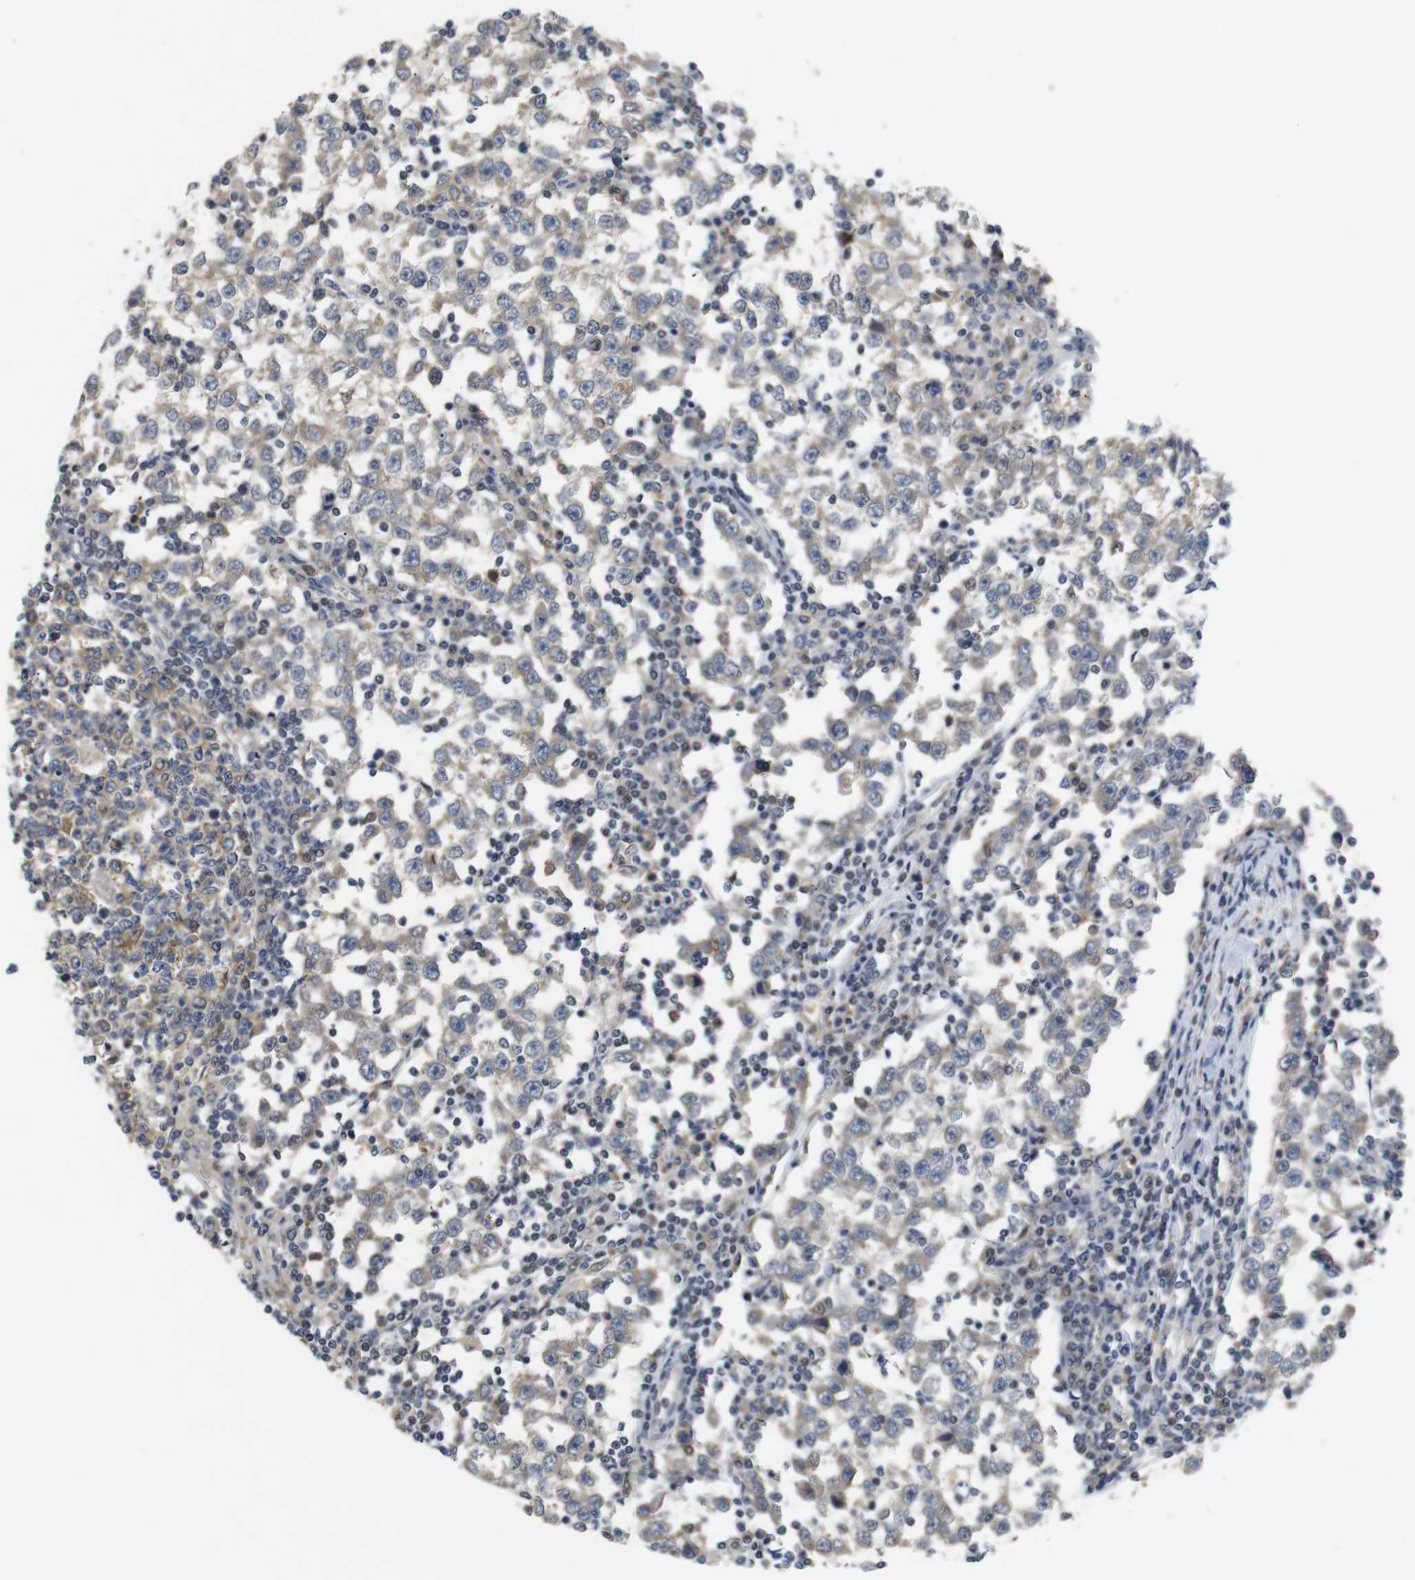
{"staining": {"intensity": "weak", "quantity": ">75%", "location": "cytoplasmic/membranous"}, "tissue": "testis cancer", "cell_type": "Tumor cells", "image_type": "cancer", "snomed": [{"axis": "morphology", "description": "Seminoma, NOS"}, {"axis": "topography", "description": "Testis"}], "caption": "Tumor cells exhibit weak cytoplasmic/membranous expression in about >75% of cells in testis cancer (seminoma).", "gene": "FNTA", "patient": {"sex": "male", "age": 65}}